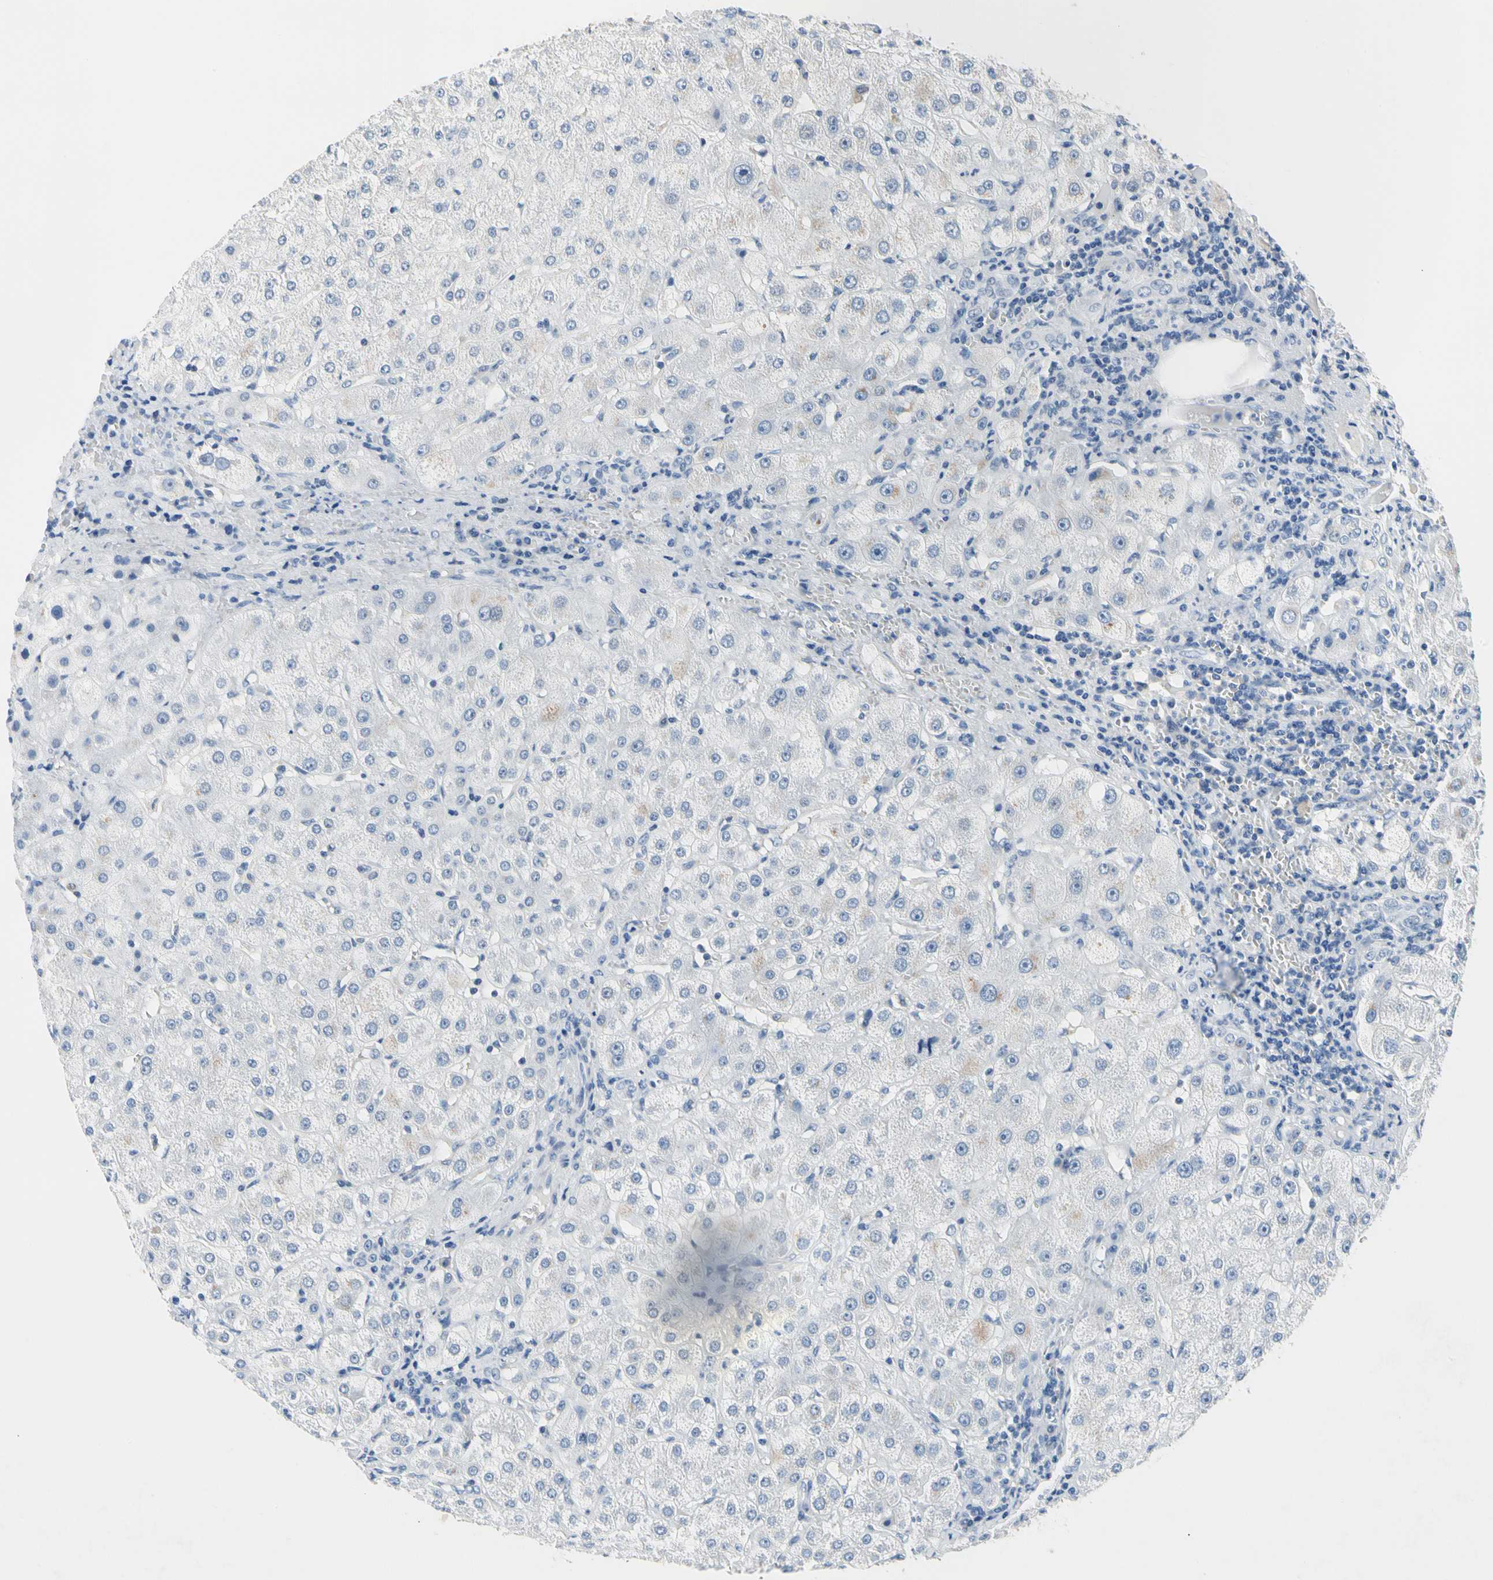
{"staining": {"intensity": "negative", "quantity": "none", "location": "none"}, "tissue": "liver", "cell_type": "Cholangiocytes", "image_type": "normal", "snomed": [{"axis": "morphology", "description": "Normal tissue, NOS"}, {"axis": "topography", "description": "Liver"}], "caption": "This is an immunohistochemistry image of unremarkable human liver. There is no expression in cholangiocytes.", "gene": "MARK1", "patient": {"sex": "female", "age": 79}}